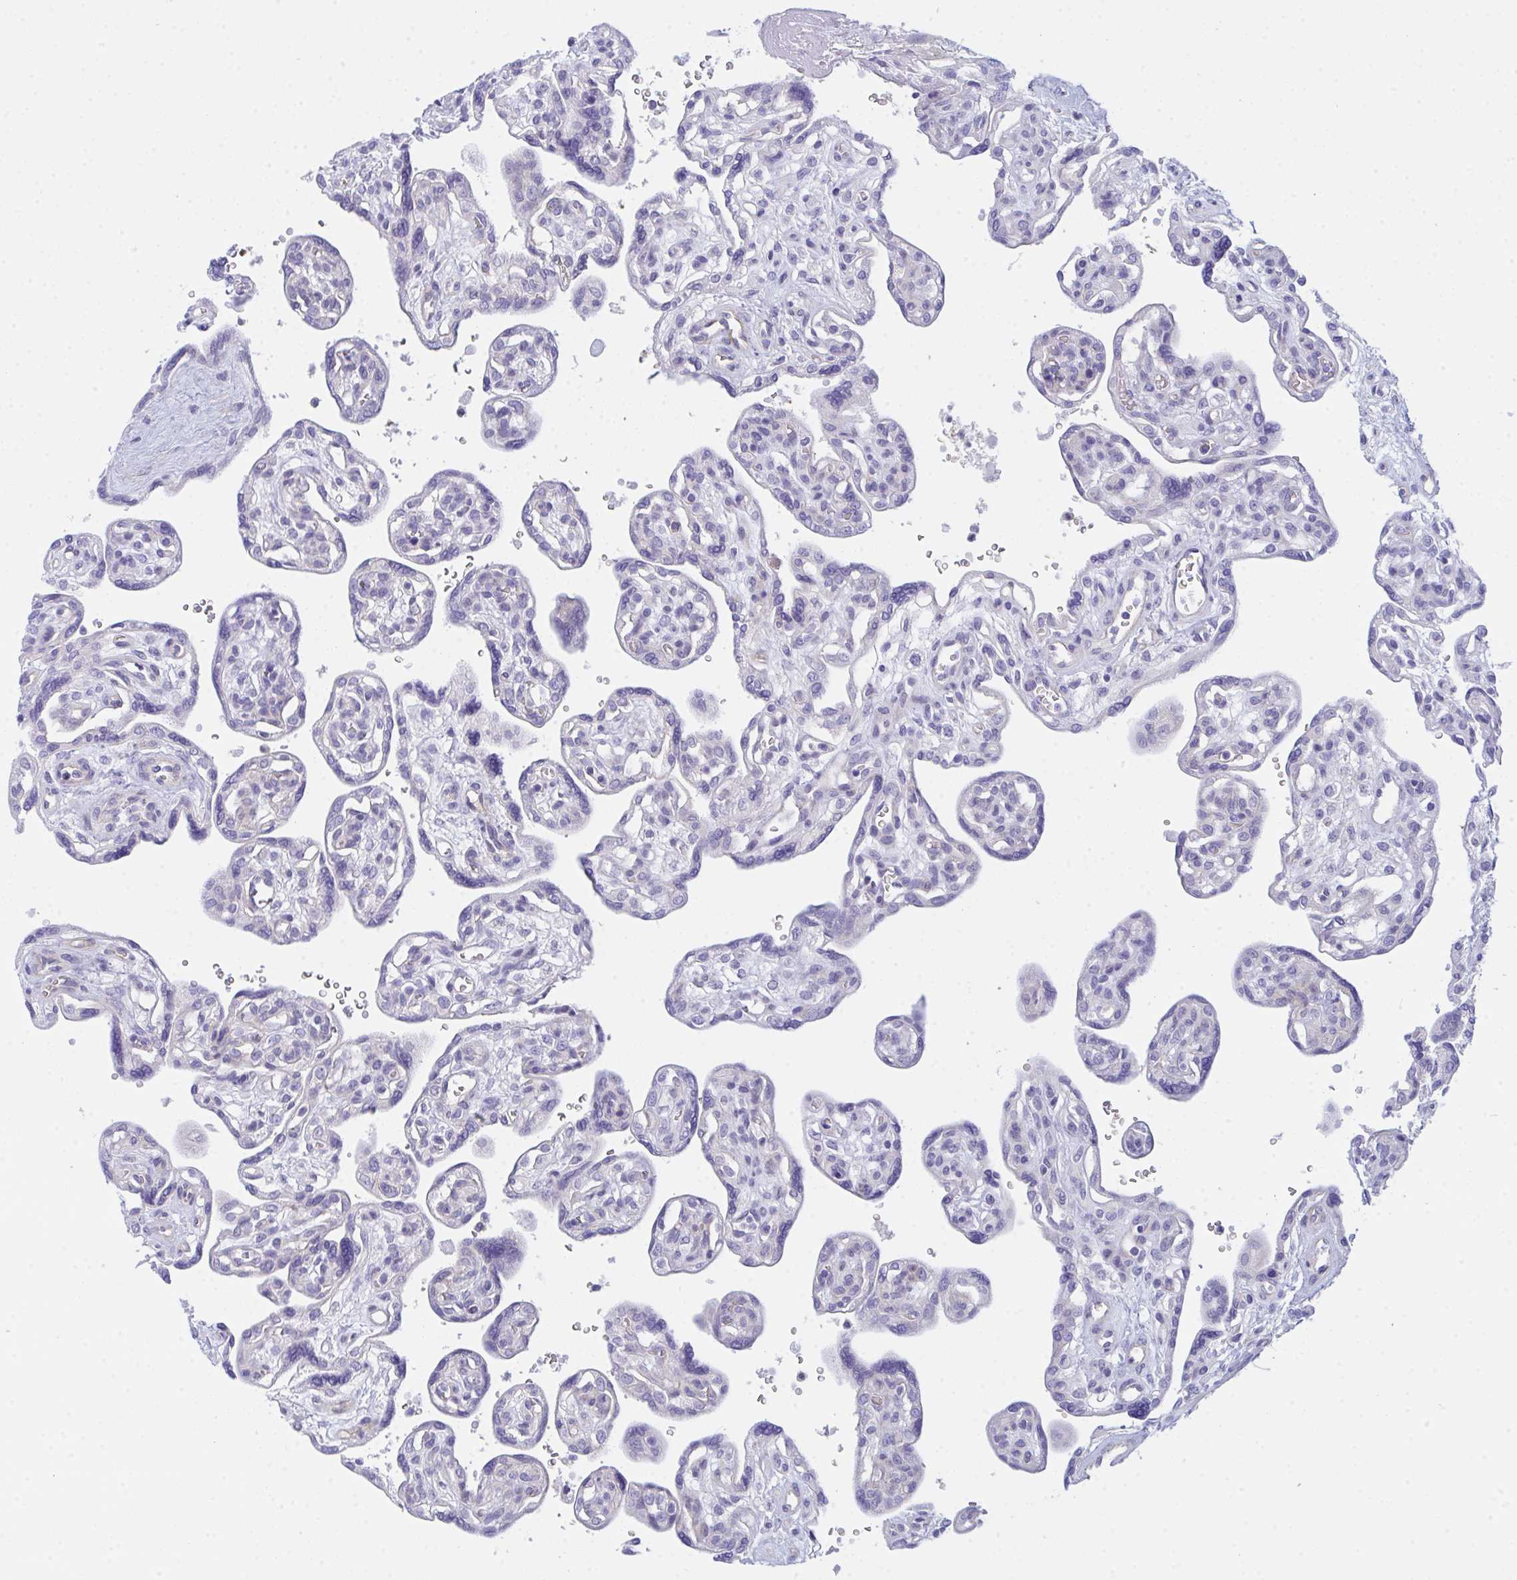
{"staining": {"intensity": "negative", "quantity": "none", "location": "none"}, "tissue": "placenta", "cell_type": "Decidual cells", "image_type": "normal", "snomed": [{"axis": "morphology", "description": "Normal tissue, NOS"}, {"axis": "topography", "description": "Placenta"}], "caption": "This is an IHC image of unremarkable placenta. There is no positivity in decidual cells.", "gene": "CEP170B", "patient": {"sex": "female", "age": 39}}